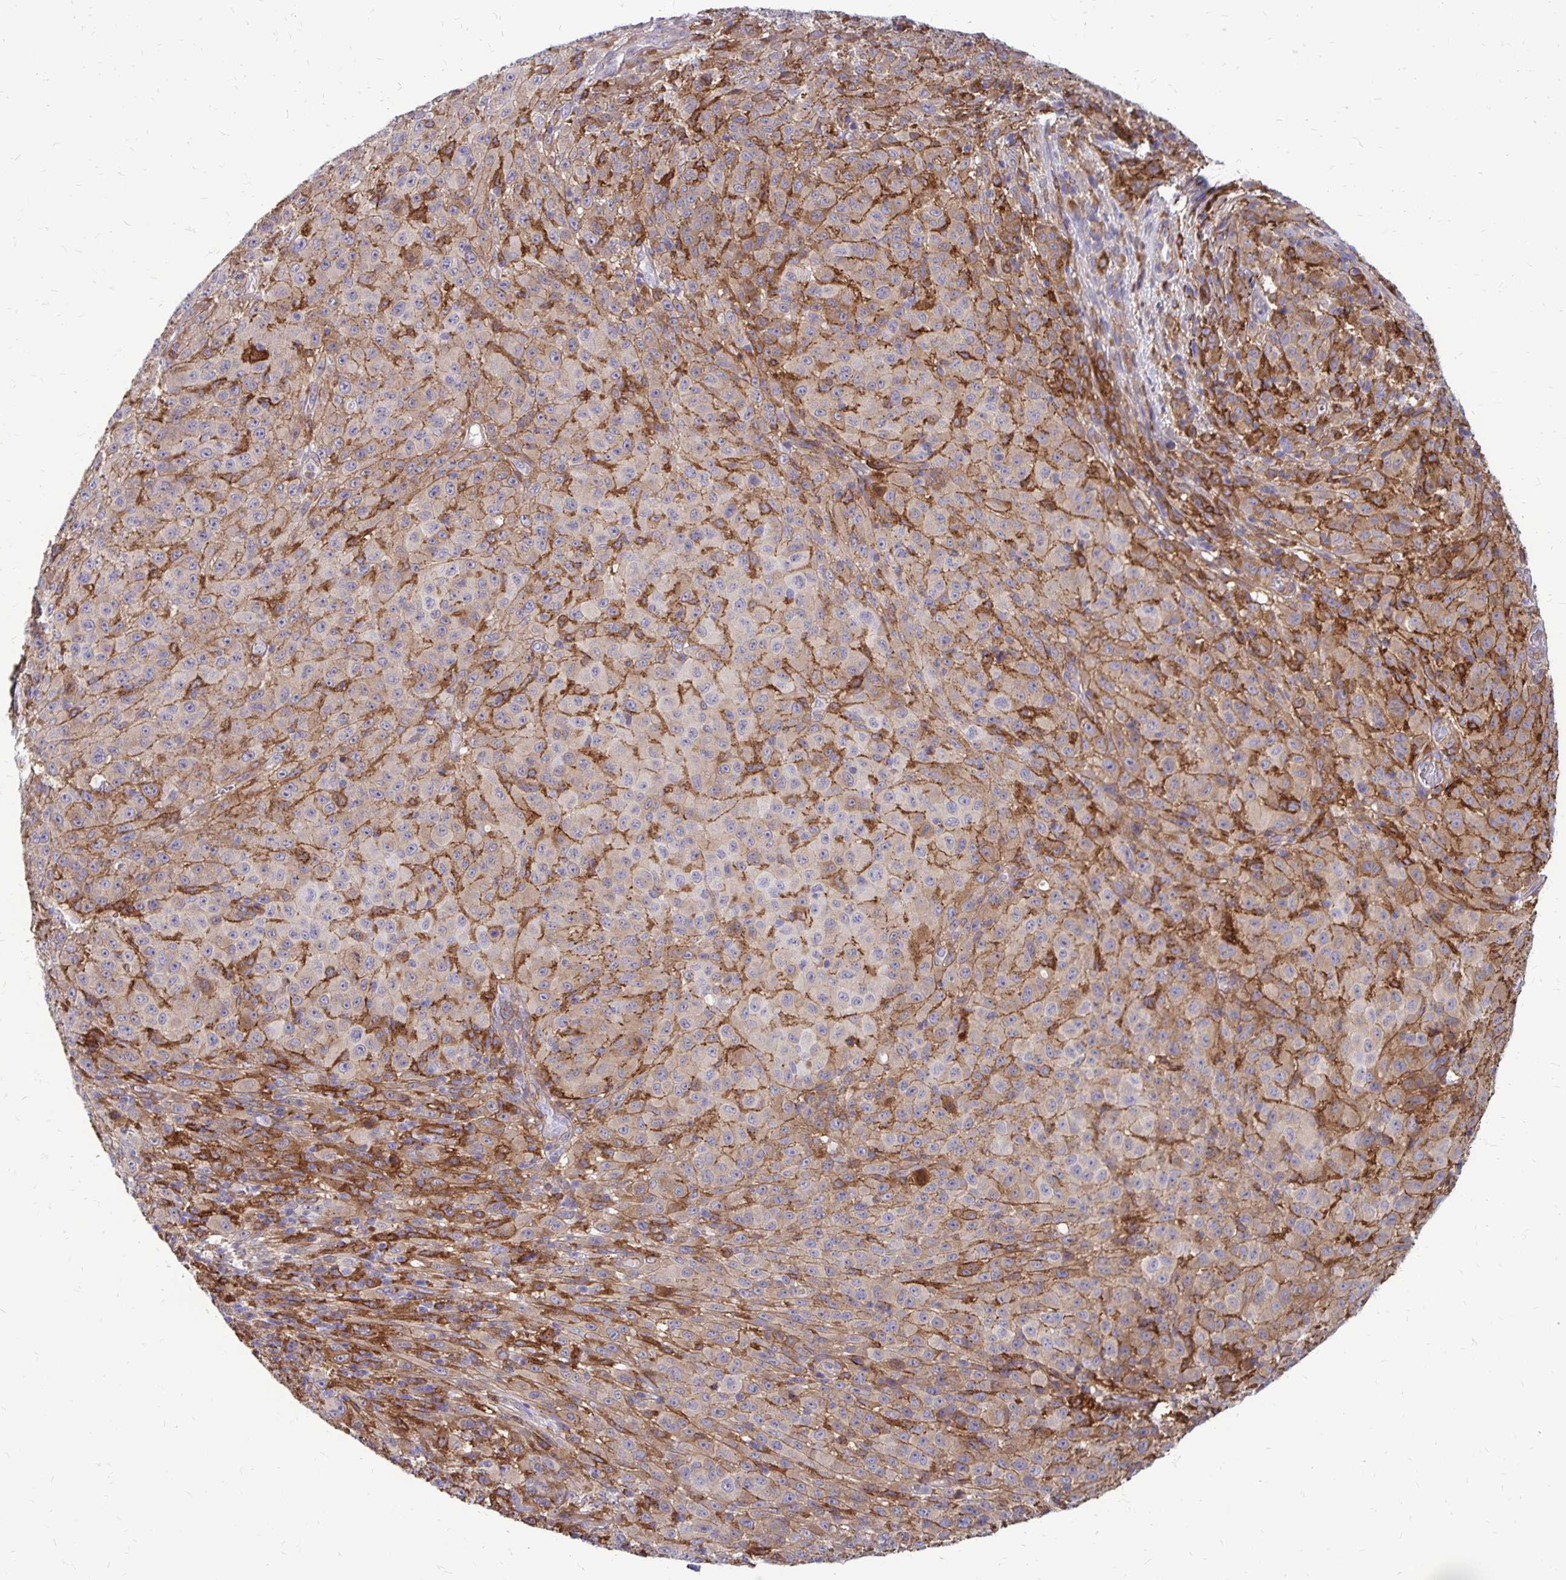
{"staining": {"intensity": "weak", "quantity": "25%-75%", "location": "cytoplasmic/membranous"}, "tissue": "melanoma", "cell_type": "Tumor cells", "image_type": "cancer", "snomed": [{"axis": "morphology", "description": "Malignant melanoma, NOS"}, {"axis": "topography", "description": "Skin"}], "caption": "A micrograph of melanoma stained for a protein exhibits weak cytoplasmic/membranous brown staining in tumor cells. (brown staining indicates protein expression, while blue staining denotes nuclei).", "gene": "TNS3", "patient": {"sex": "male", "age": 73}}